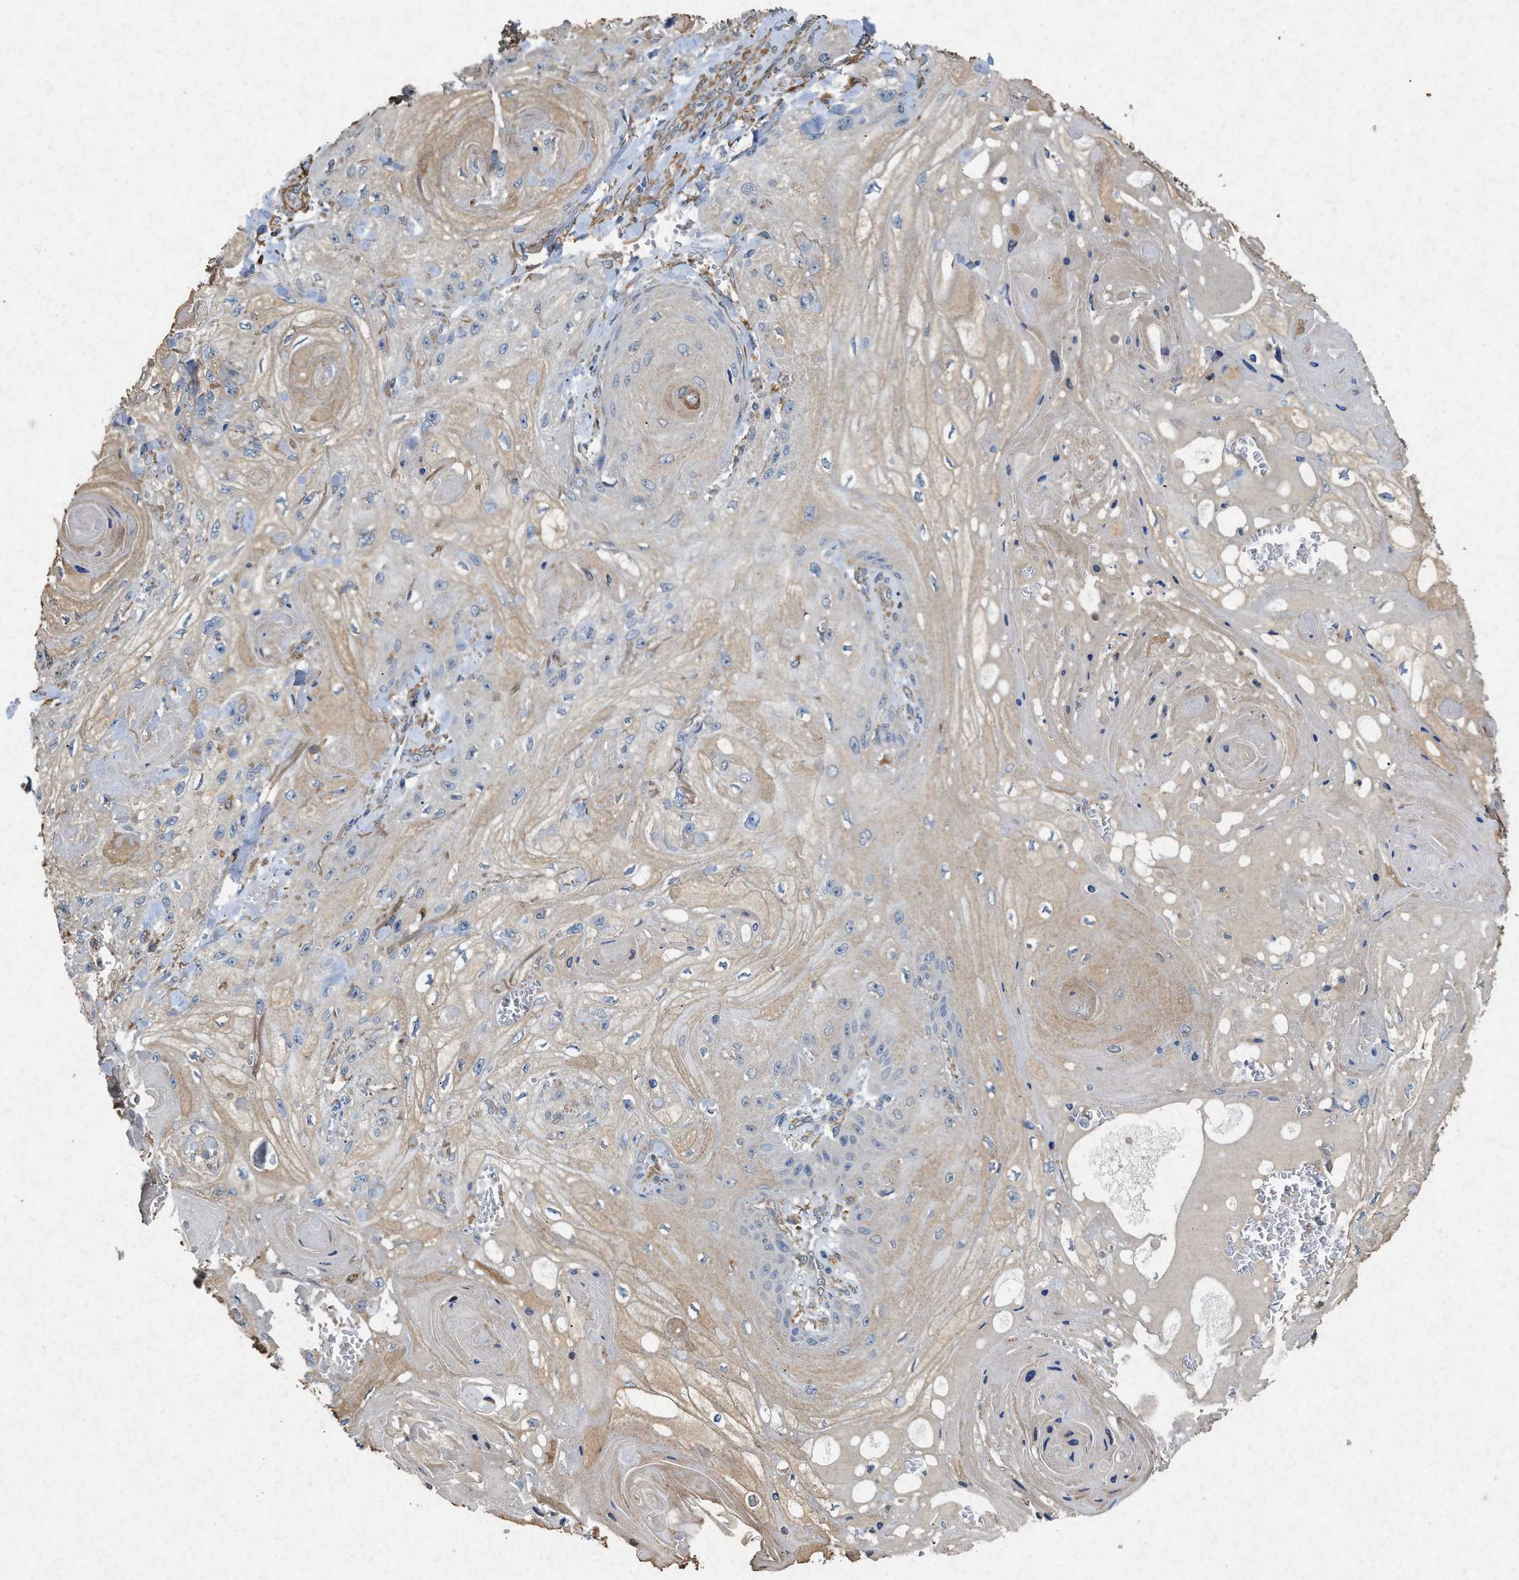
{"staining": {"intensity": "weak", "quantity": "25%-75%", "location": "cytoplasmic/membranous"}, "tissue": "skin cancer", "cell_type": "Tumor cells", "image_type": "cancer", "snomed": [{"axis": "morphology", "description": "Squamous cell carcinoma, NOS"}, {"axis": "topography", "description": "Skin"}], "caption": "High-magnification brightfield microscopy of skin squamous cell carcinoma stained with DAB (brown) and counterstained with hematoxylin (blue). tumor cells exhibit weak cytoplasmic/membranous expression is seen in about25%-75% of cells.", "gene": "CDK15", "patient": {"sex": "male", "age": 74}}